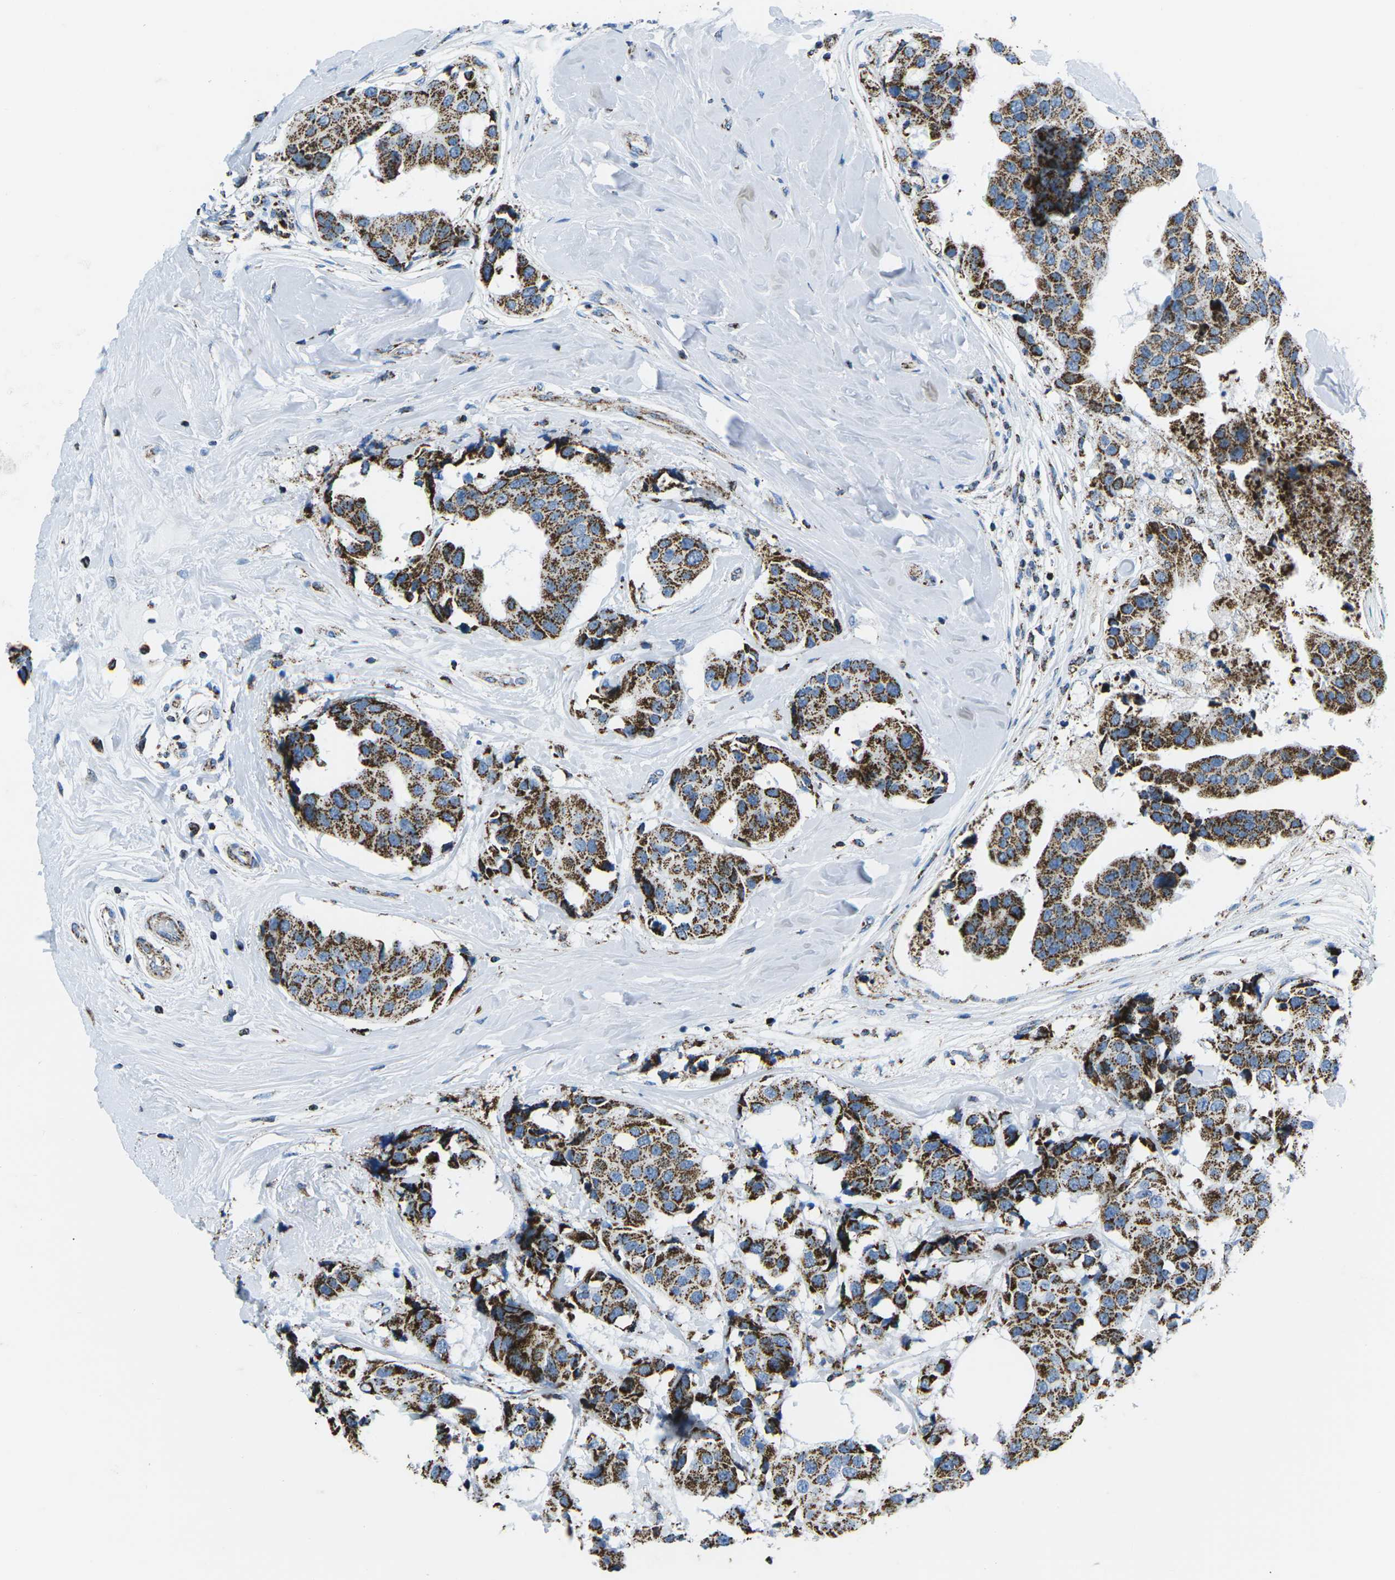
{"staining": {"intensity": "strong", "quantity": ">75%", "location": "cytoplasmic/membranous"}, "tissue": "breast cancer", "cell_type": "Tumor cells", "image_type": "cancer", "snomed": [{"axis": "morphology", "description": "Normal tissue, NOS"}, {"axis": "morphology", "description": "Duct carcinoma"}, {"axis": "topography", "description": "Breast"}], "caption": "Immunohistochemical staining of human breast cancer demonstrates strong cytoplasmic/membranous protein positivity in about >75% of tumor cells.", "gene": "COX6C", "patient": {"sex": "female", "age": 39}}